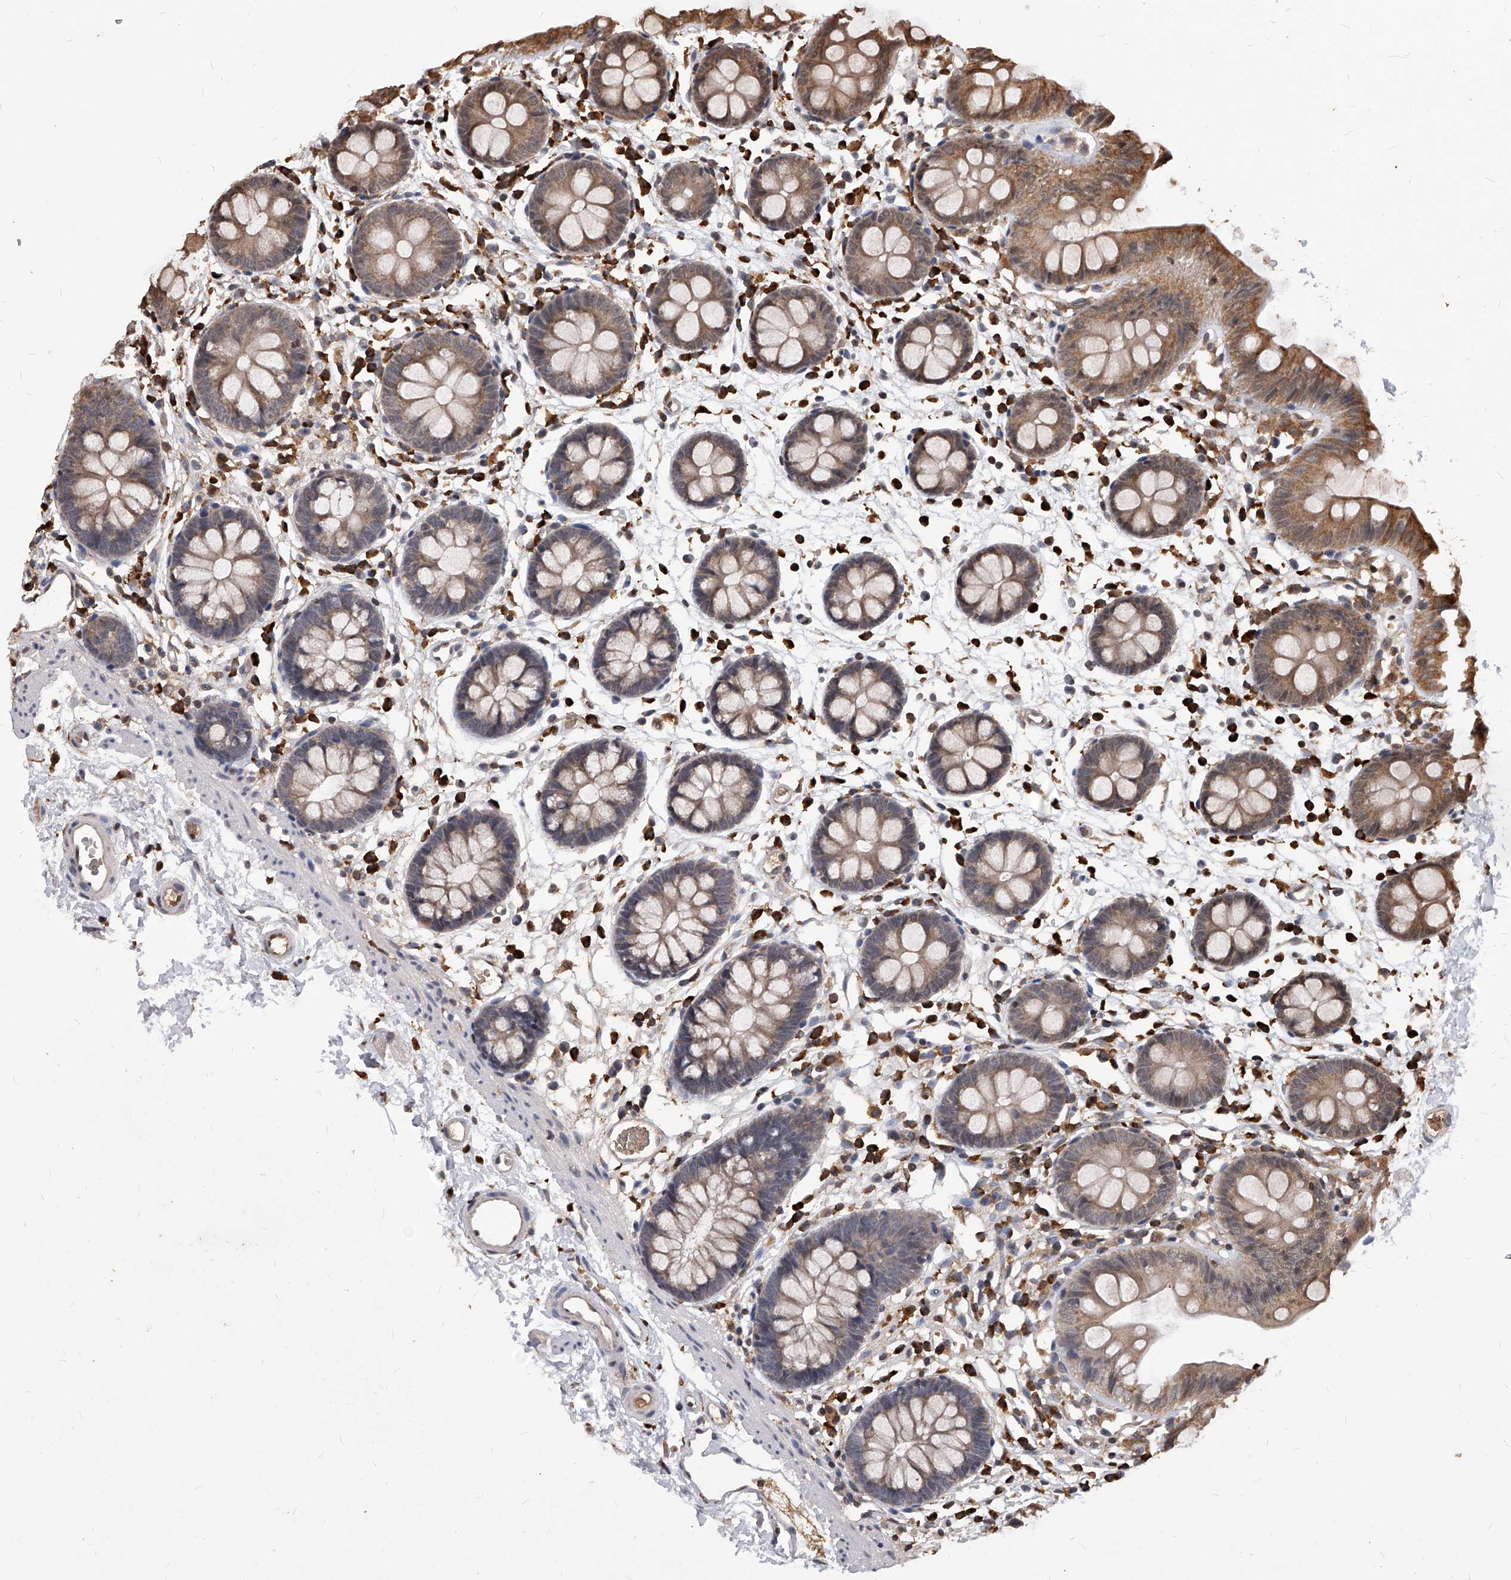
{"staining": {"intensity": "moderate", "quantity": "25%-75%", "location": "cytoplasmic/membranous"}, "tissue": "colon", "cell_type": "Endothelial cells", "image_type": "normal", "snomed": [{"axis": "morphology", "description": "Normal tissue, NOS"}, {"axis": "topography", "description": "Colon"}], "caption": "The immunohistochemical stain highlights moderate cytoplasmic/membranous positivity in endothelial cells of benign colon.", "gene": "ID1", "patient": {"sex": "male", "age": 56}}